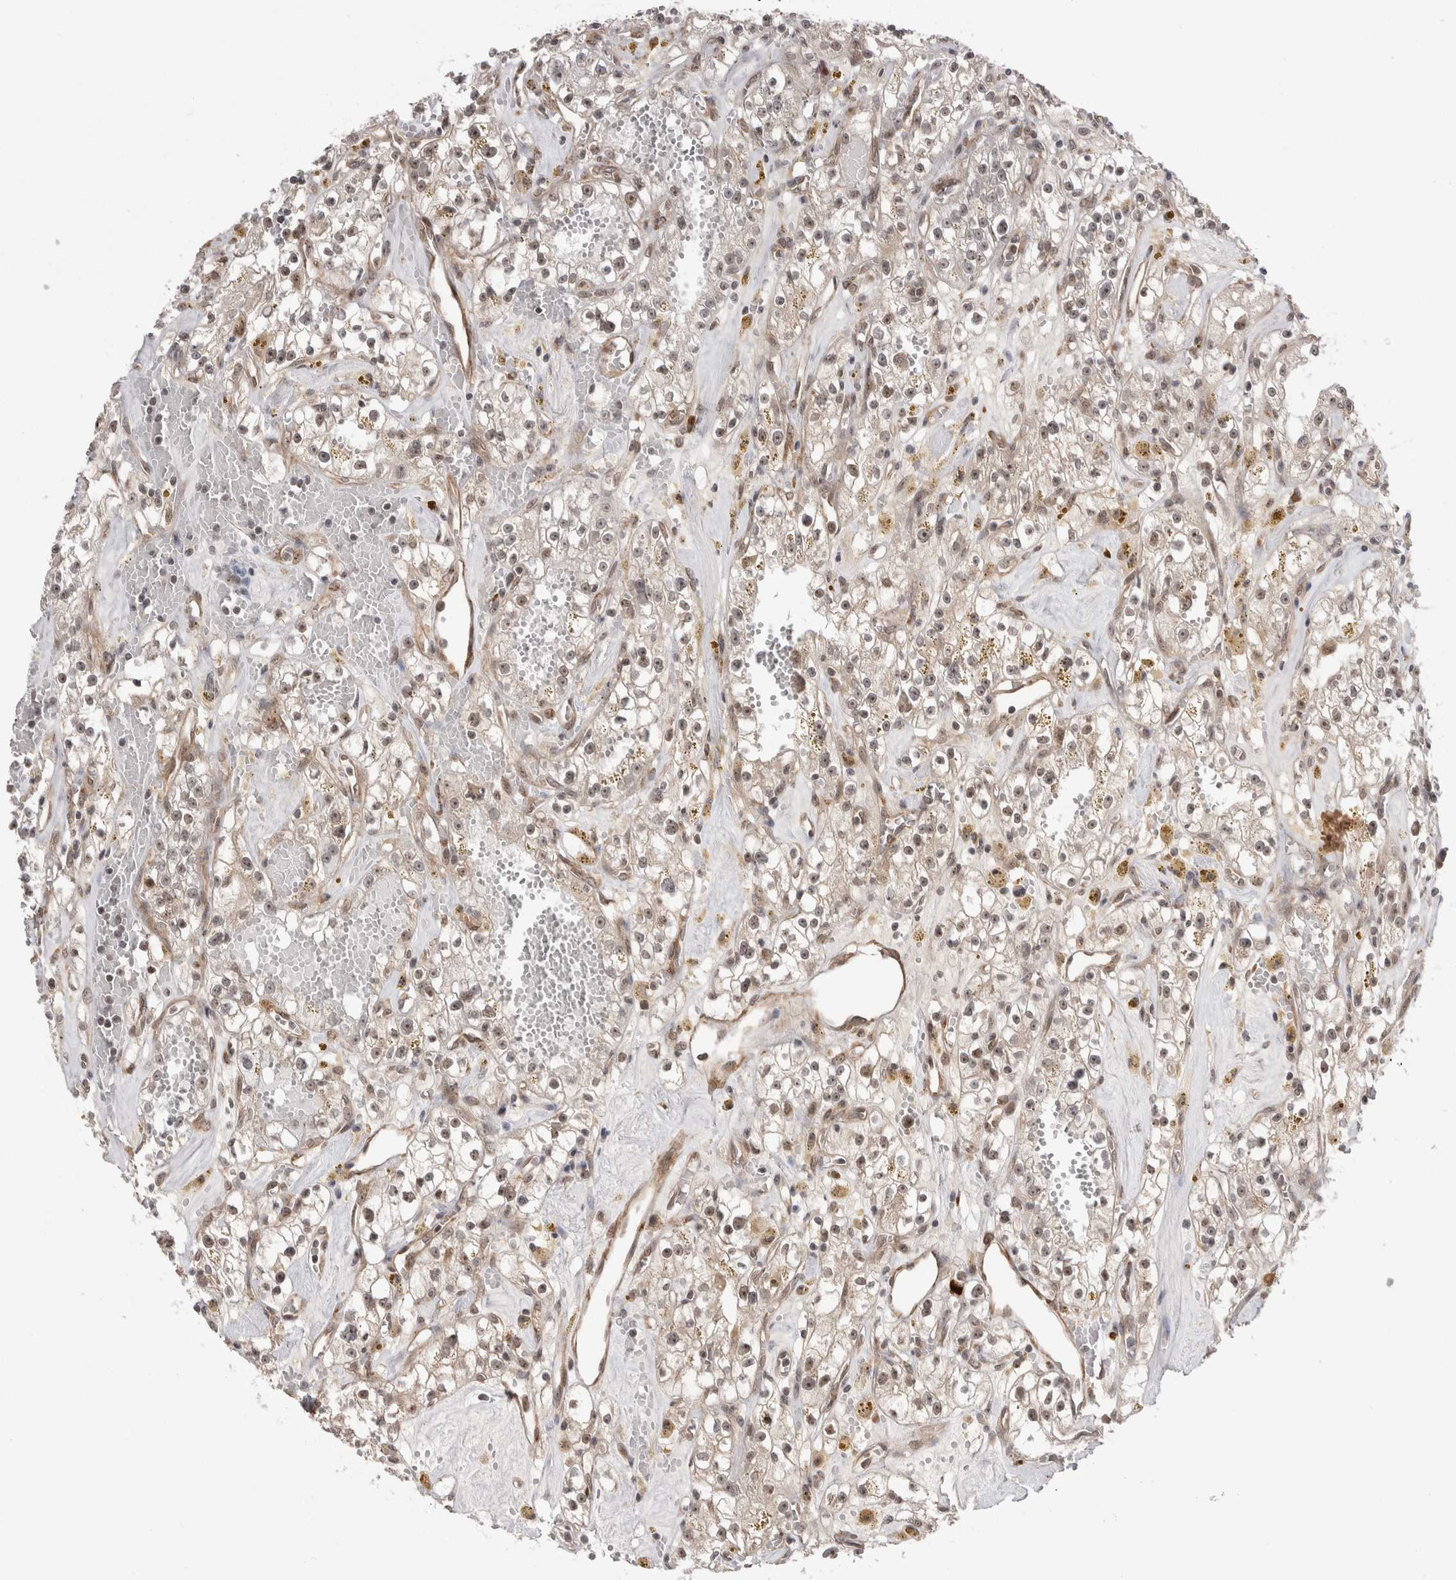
{"staining": {"intensity": "weak", "quantity": ">75%", "location": "nuclear"}, "tissue": "renal cancer", "cell_type": "Tumor cells", "image_type": "cancer", "snomed": [{"axis": "morphology", "description": "Adenocarcinoma, NOS"}, {"axis": "topography", "description": "Kidney"}], "caption": "This is an image of immunohistochemistry (IHC) staining of renal adenocarcinoma, which shows weak positivity in the nuclear of tumor cells.", "gene": "EXOSC4", "patient": {"sex": "male", "age": 56}}